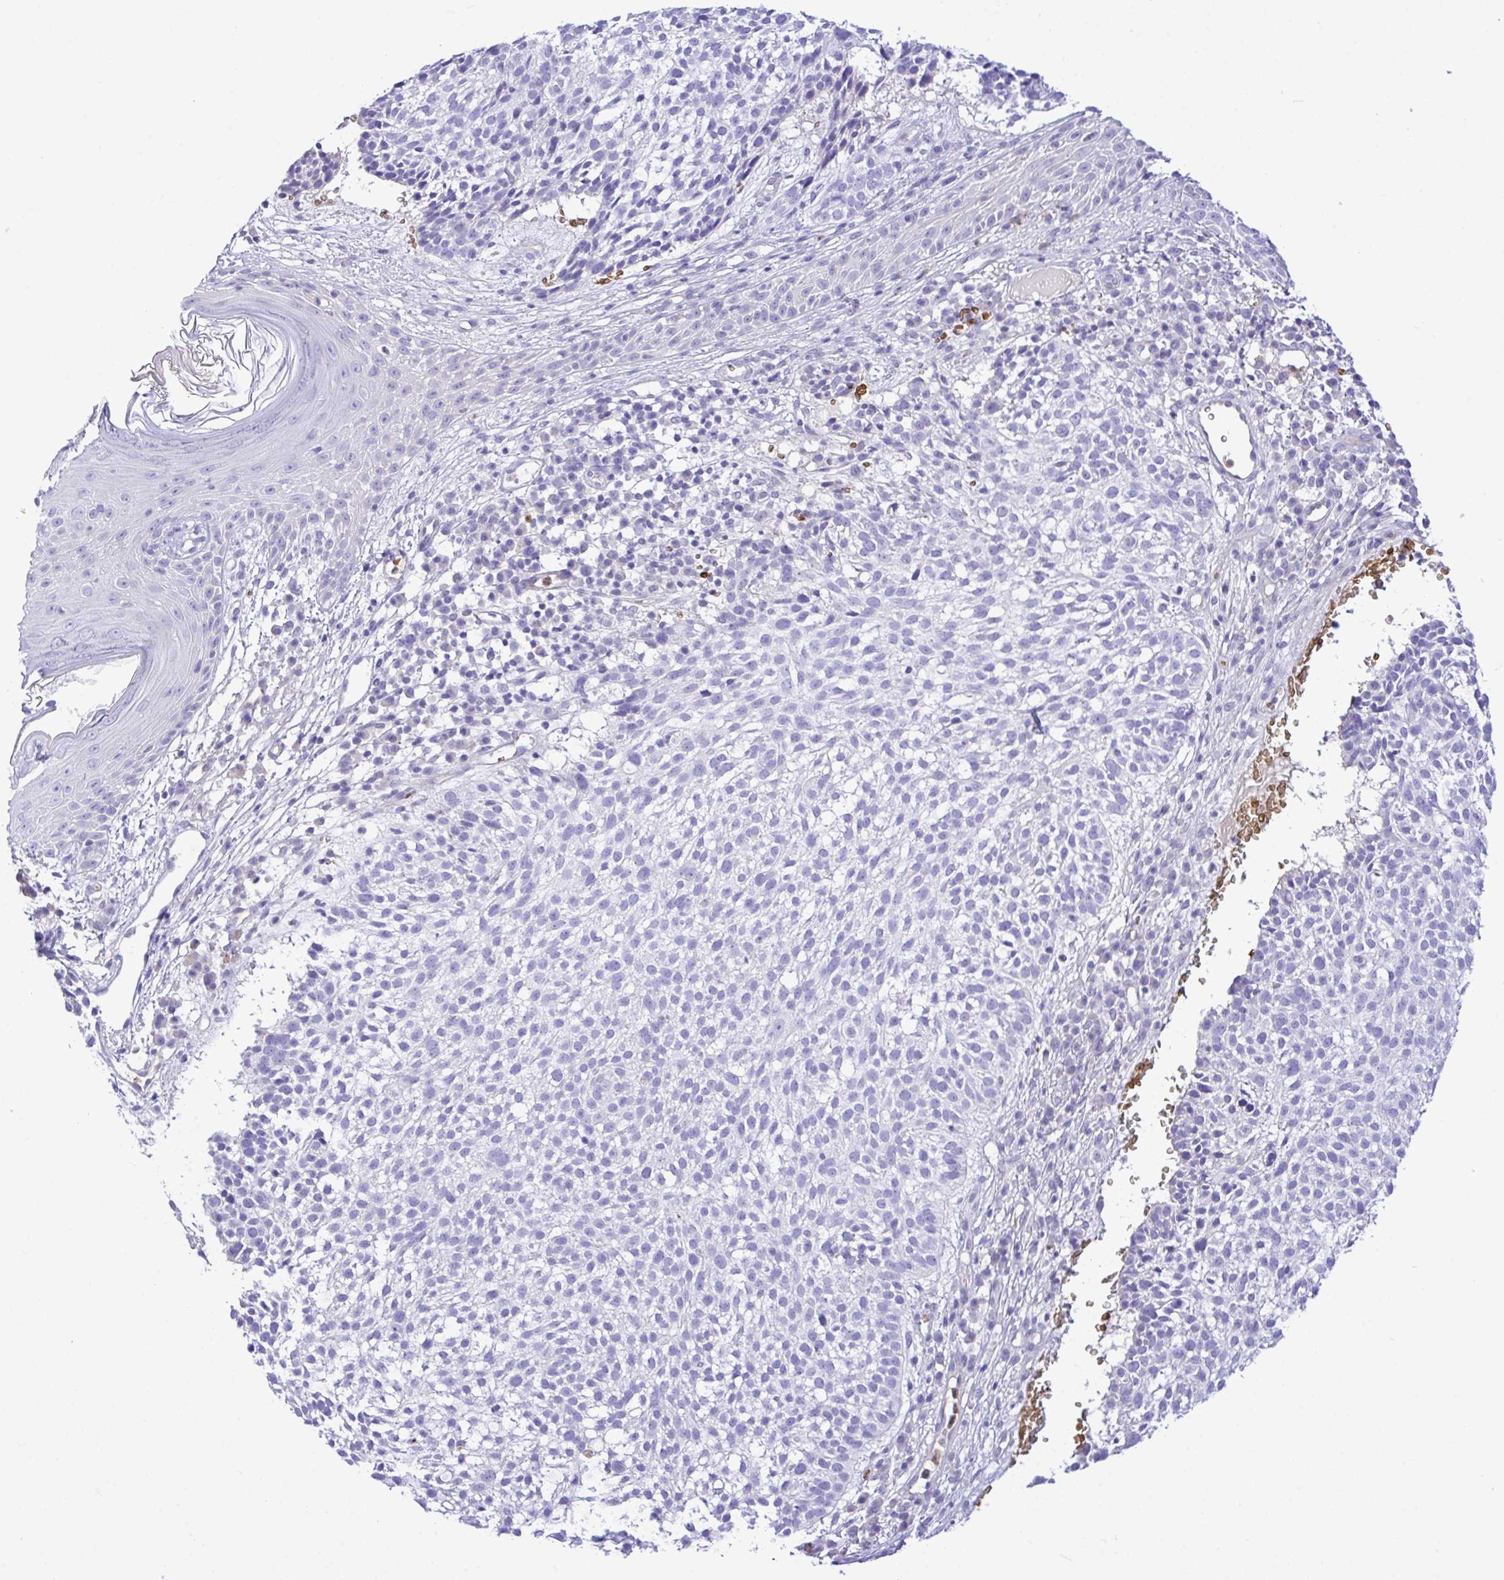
{"staining": {"intensity": "negative", "quantity": "none", "location": "none"}, "tissue": "skin cancer", "cell_type": "Tumor cells", "image_type": "cancer", "snomed": [{"axis": "morphology", "description": "Basal cell carcinoma"}, {"axis": "topography", "description": "Skin"}, {"axis": "topography", "description": "Skin of scalp"}], "caption": "High power microscopy micrograph of an immunohistochemistry histopathology image of basal cell carcinoma (skin), revealing no significant staining in tumor cells. (DAB immunohistochemistry with hematoxylin counter stain).", "gene": "ZNF221", "patient": {"sex": "female", "age": 45}}